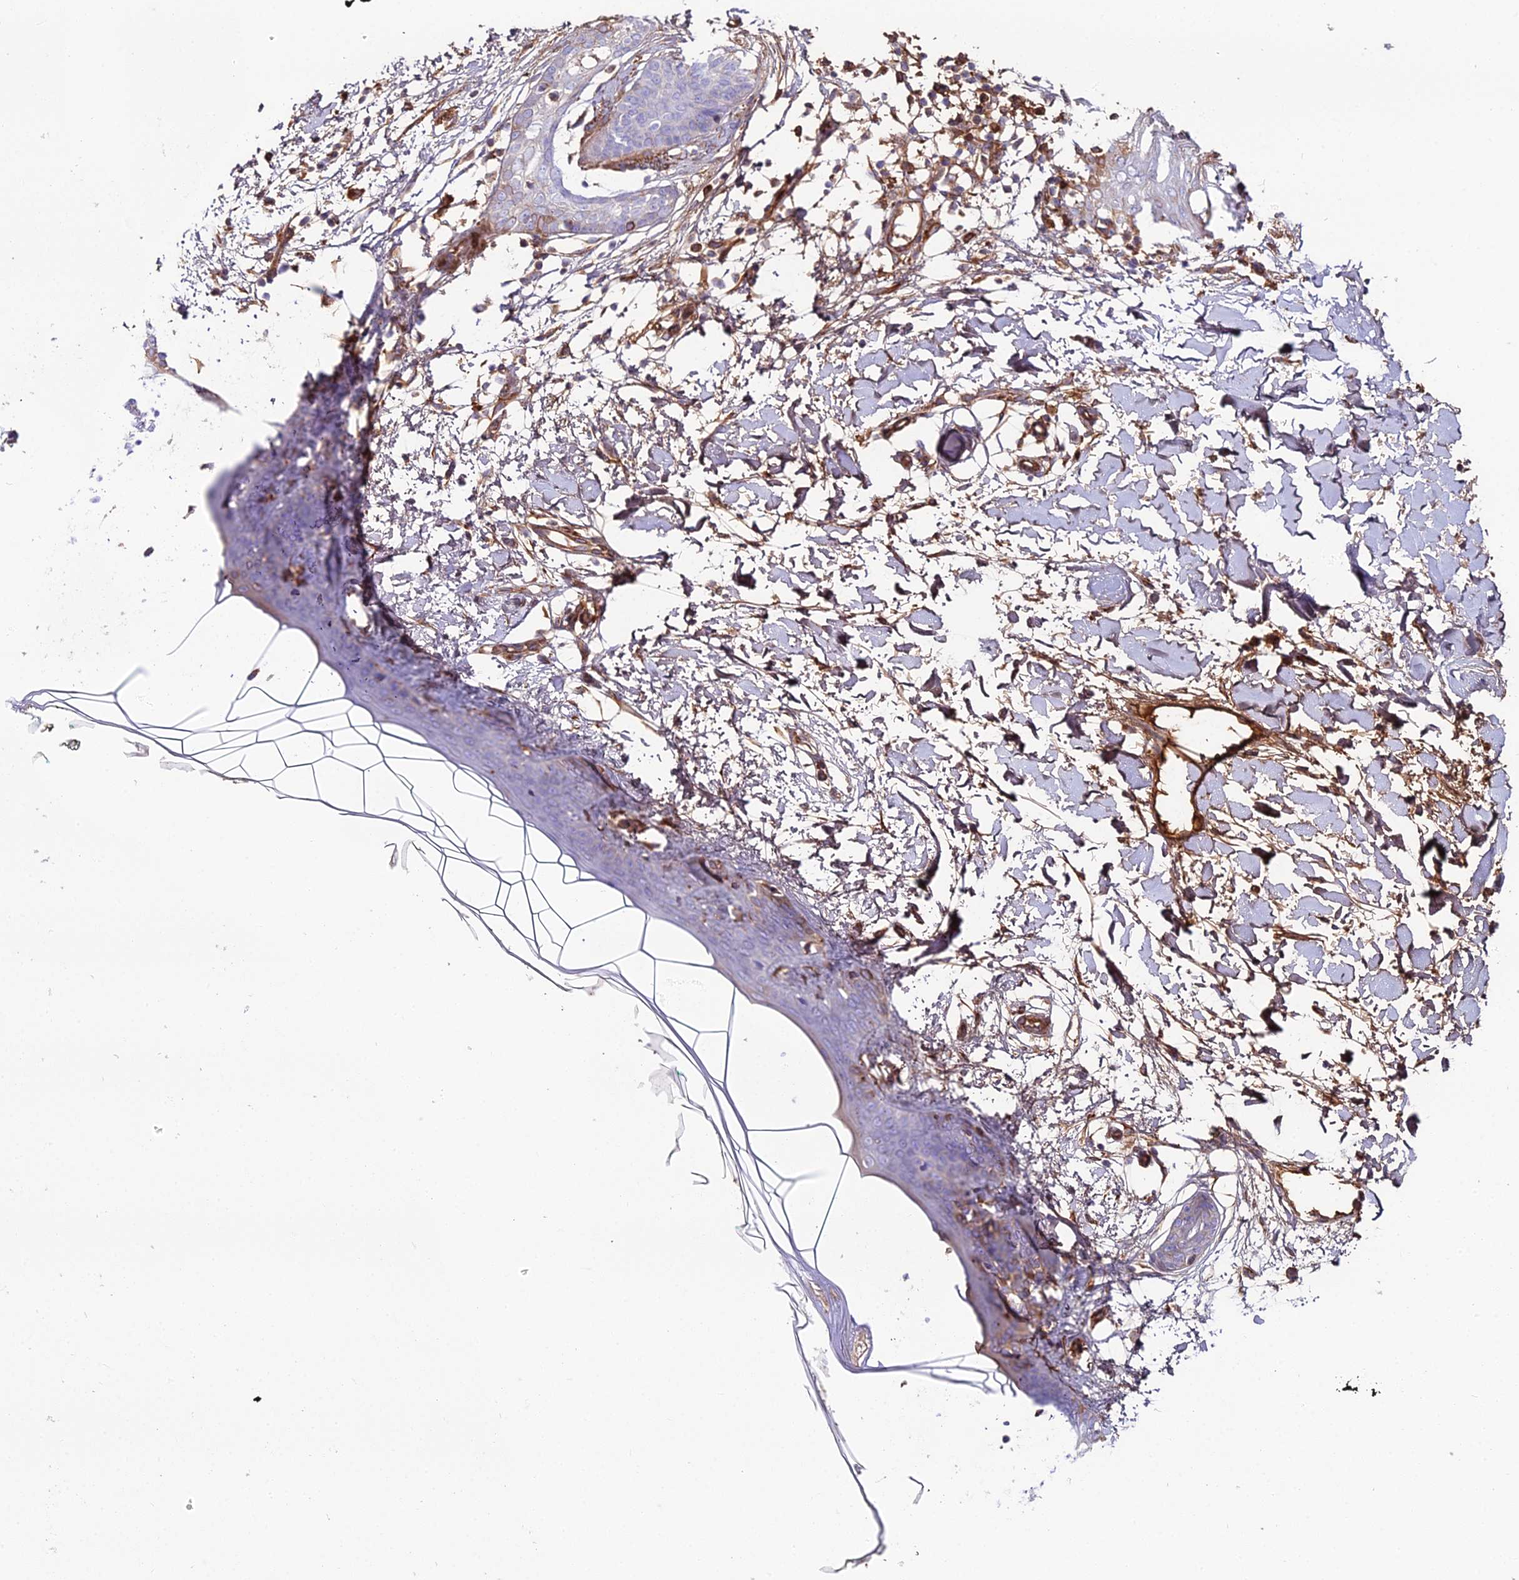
{"staining": {"intensity": "moderate", "quantity": ">75%", "location": "cytoplasmic/membranous"}, "tissue": "skin", "cell_type": "Fibroblasts", "image_type": "normal", "snomed": [{"axis": "morphology", "description": "Normal tissue, NOS"}, {"axis": "topography", "description": "Skin"}], "caption": "Immunohistochemistry staining of normal skin, which demonstrates medium levels of moderate cytoplasmic/membranous positivity in approximately >75% of fibroblasts indicating moderate cytoplasmic/membranous protein positivity. The staining was performed using DAB (brown) for protein detection and nuclei were counterstained in hematoxylin (blue).", "gene": "BEX4", "patient": {"sex": "female", "age": 34}}